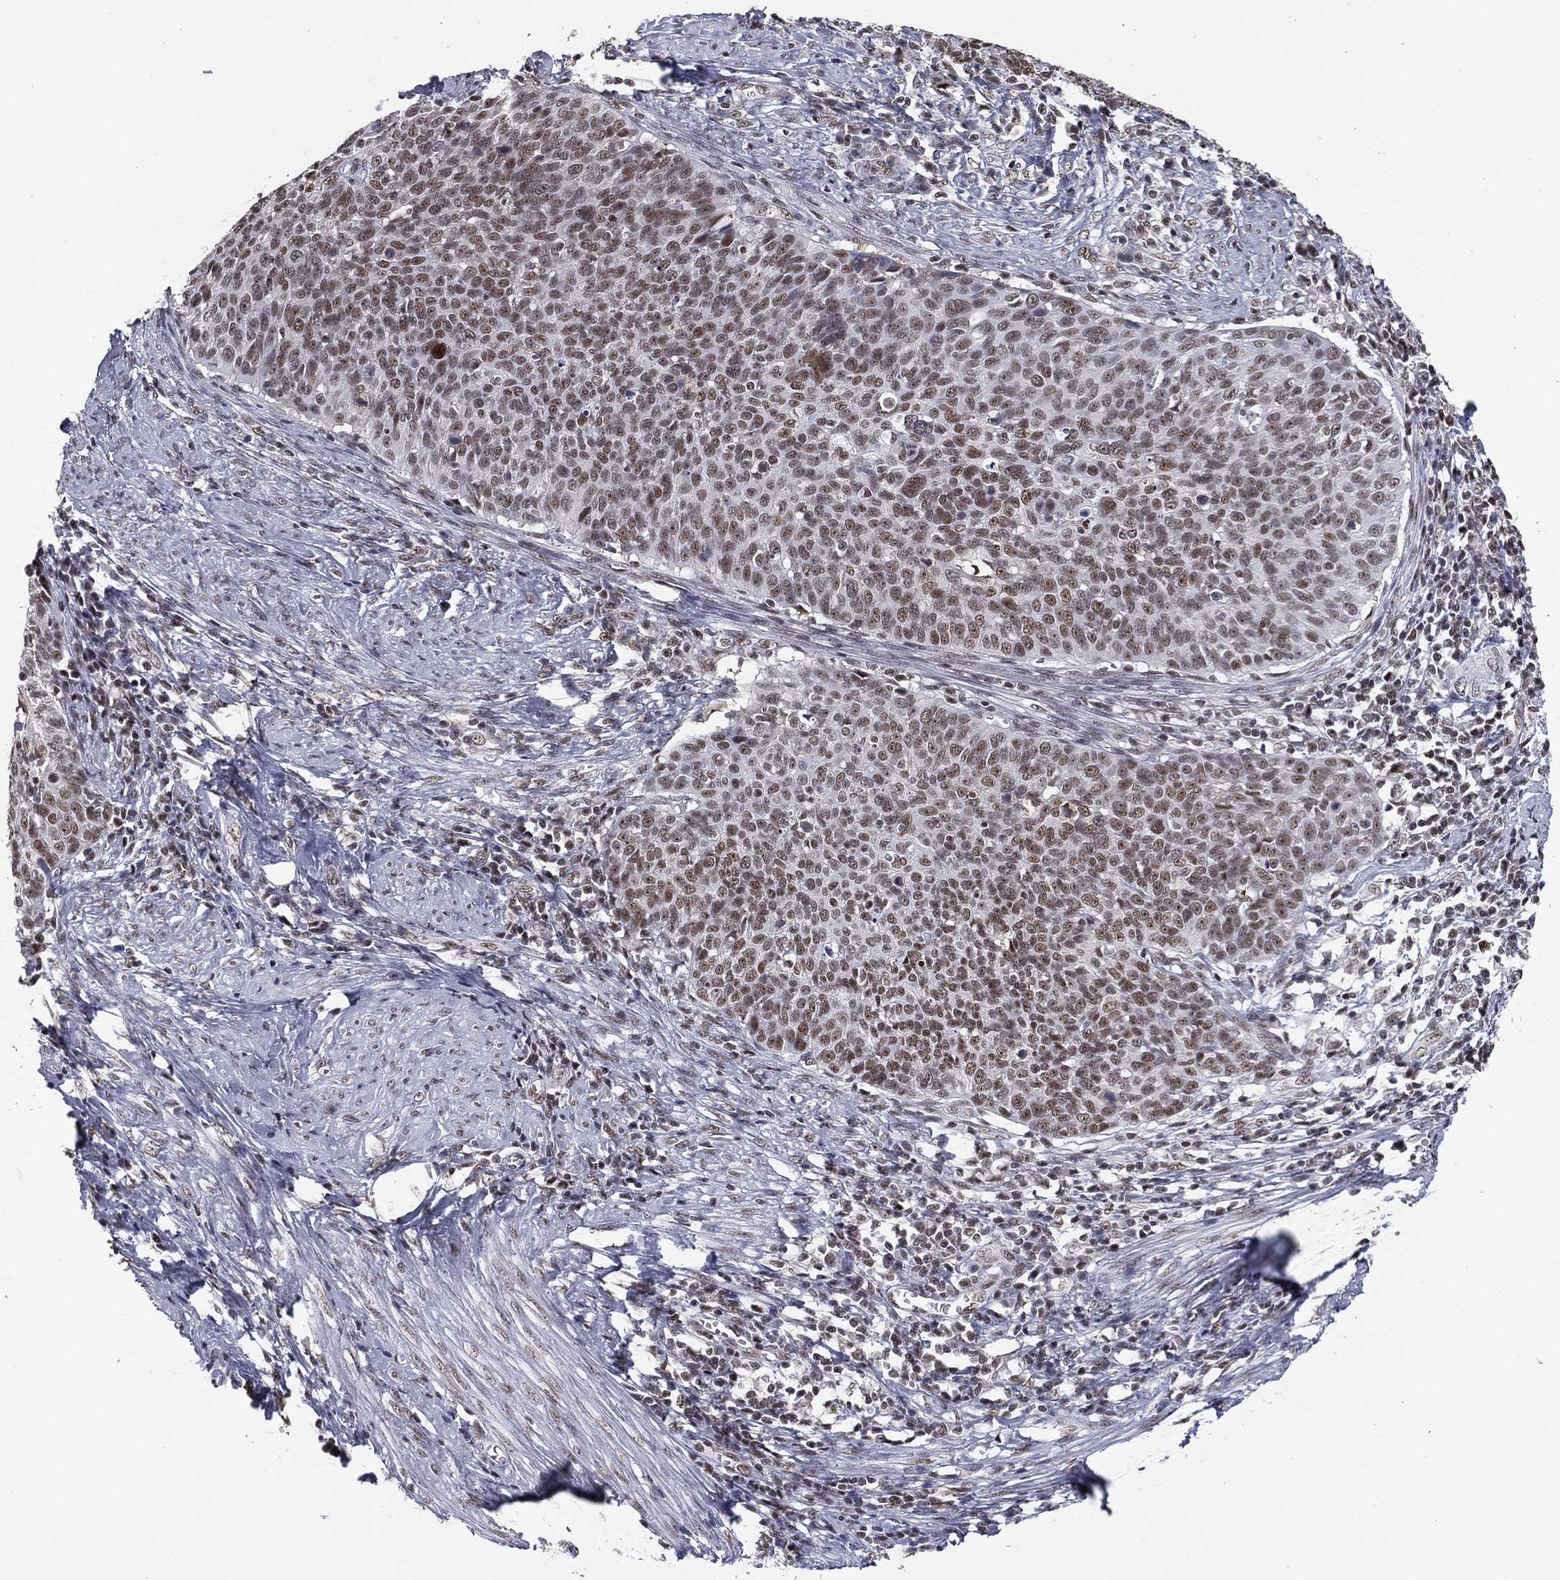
{"staining": {"intensity": "moderate", "quantity": "25%-75%", "location": "nuclear"}, "tissue": "cervical cancer", "cell_type": "Tumor cells", "image_type": "cancer", "snomed": [{"axis": "morphology", "description": "Normal tissue, NOS"}, {"axis": "morphology", "description": "Squamous cell carcinoma, NOS"}, {"axis": "topography", "description": "Cervix"}], "caption": "Protein expression analysis of human cervical squamous cell carcinoma reveals moderate nuclear staining in about 25%-75% of tumor cells.", "gene": "GPALPP1", "patient": {"sex": "female", "age": 39}}